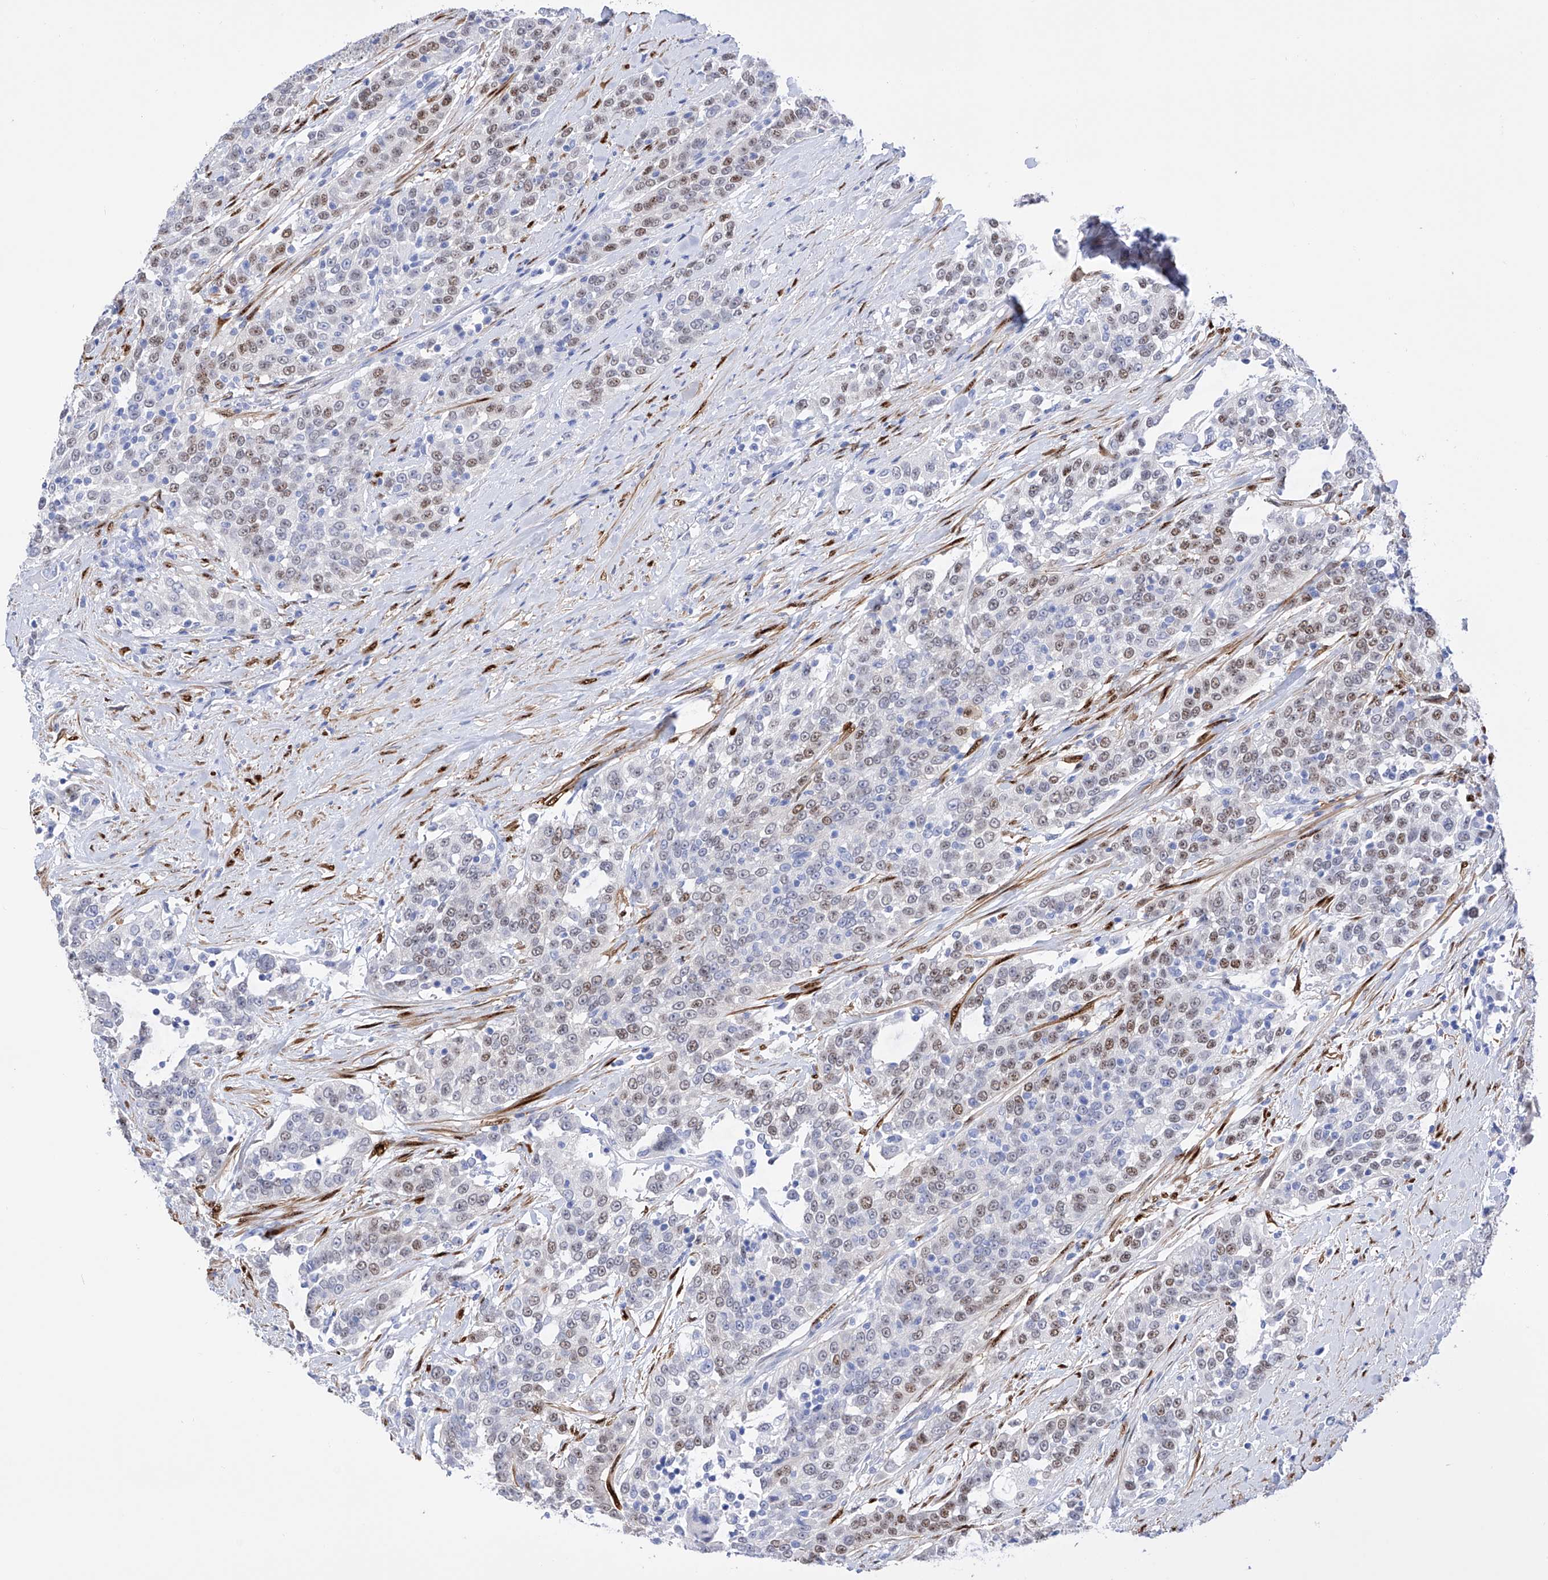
{"staining": {"intensity": "moderate", "quantity": "<25%", "location": "nuclear"}, "tissue": "urothelial cancer", "cell_type": "Tumor cells", "image_type": "cancer", "snomed": [{"axis": "morphology", "description": "Urothelial carcinoma, High grade"}, {"axis": "topography", "description": "Urinary bladder"}], "caption": "Human high-grade urothelial carcinoma stained with a protein marker shows moderate staining in tumor cells.", "gene": "TRPC7", "patient": {"sex": "female", "age": 80}}